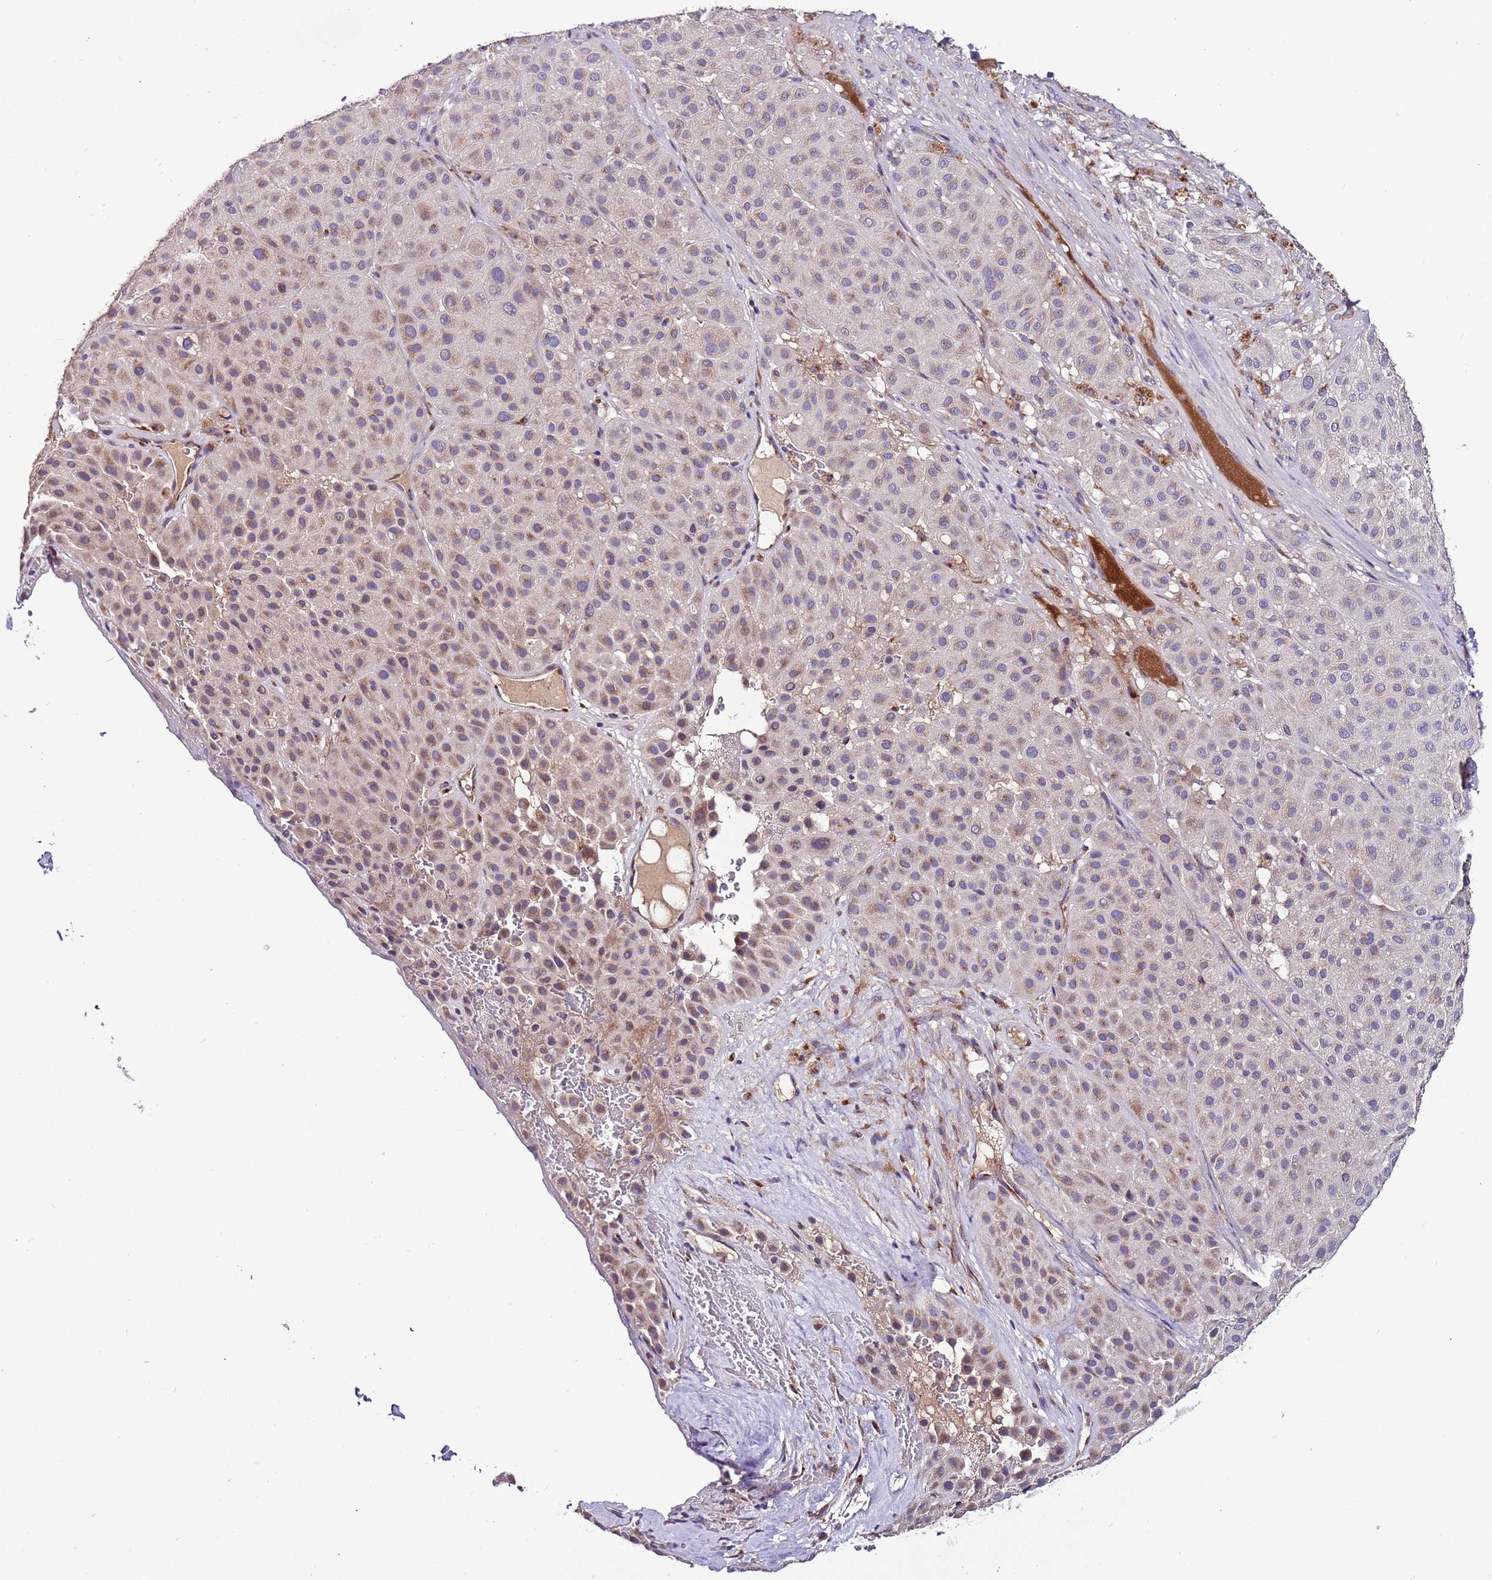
{"staining": {"intensity": "weak", "quantity": "25%-75%", "location": "cytoplasmic/membranous"}, "tissue": "melanoma", "cell_type": "Tumor cells", "image_type": "cancer", "snomed": [{"axis": "morphology", "description": "Malignant melanoma, Metastatic site"}, {"axis": "topography", "description": "Smooth muscle"}], "caption": "Malignant melanoma (metastatic site) stained with a protein marker displays weak staining in tumor cells.", "gene": "FAM20A", "patient": {"sex": "male", "age": 41}}